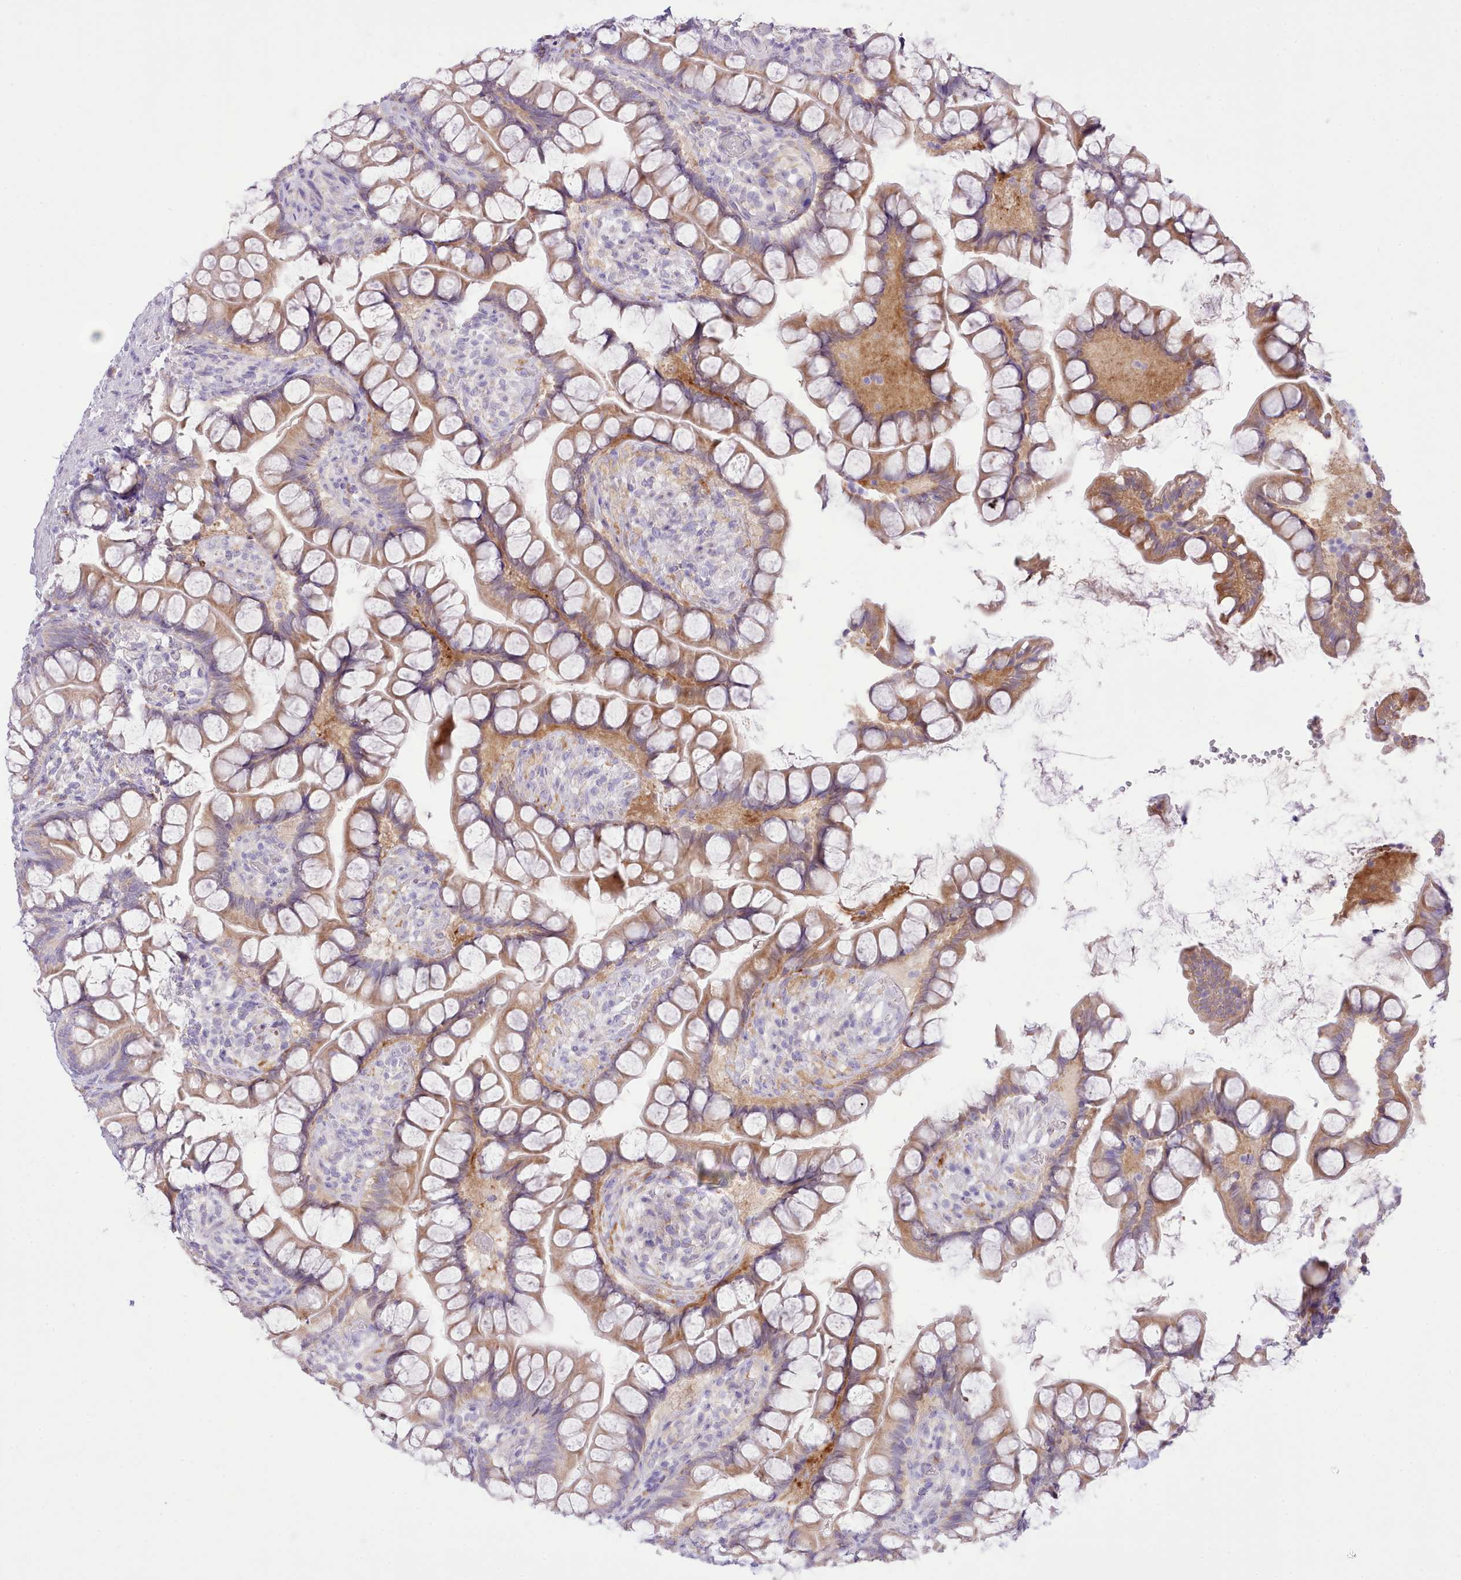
{"staining": {"intensity": "moderate", "quantity": ">75%", "location": "cytoplasmic/membranous"}, "tissue": "small intestine", "cell_type": "Glandular cells", "image_type": "normal", "snomed": [{"axis": "morphology", "description": "Normal tissue, NOS"}, {"axis": "topography", "description": "Small intestine"}], "caption": "Protein expression analysis of normal small intestine exhibits moderate cytoplasmic/membranous positivity in approximately >75% of glandular cells.", "gene": "CCL1", "patient": {"sex": "male", "age": 70}}